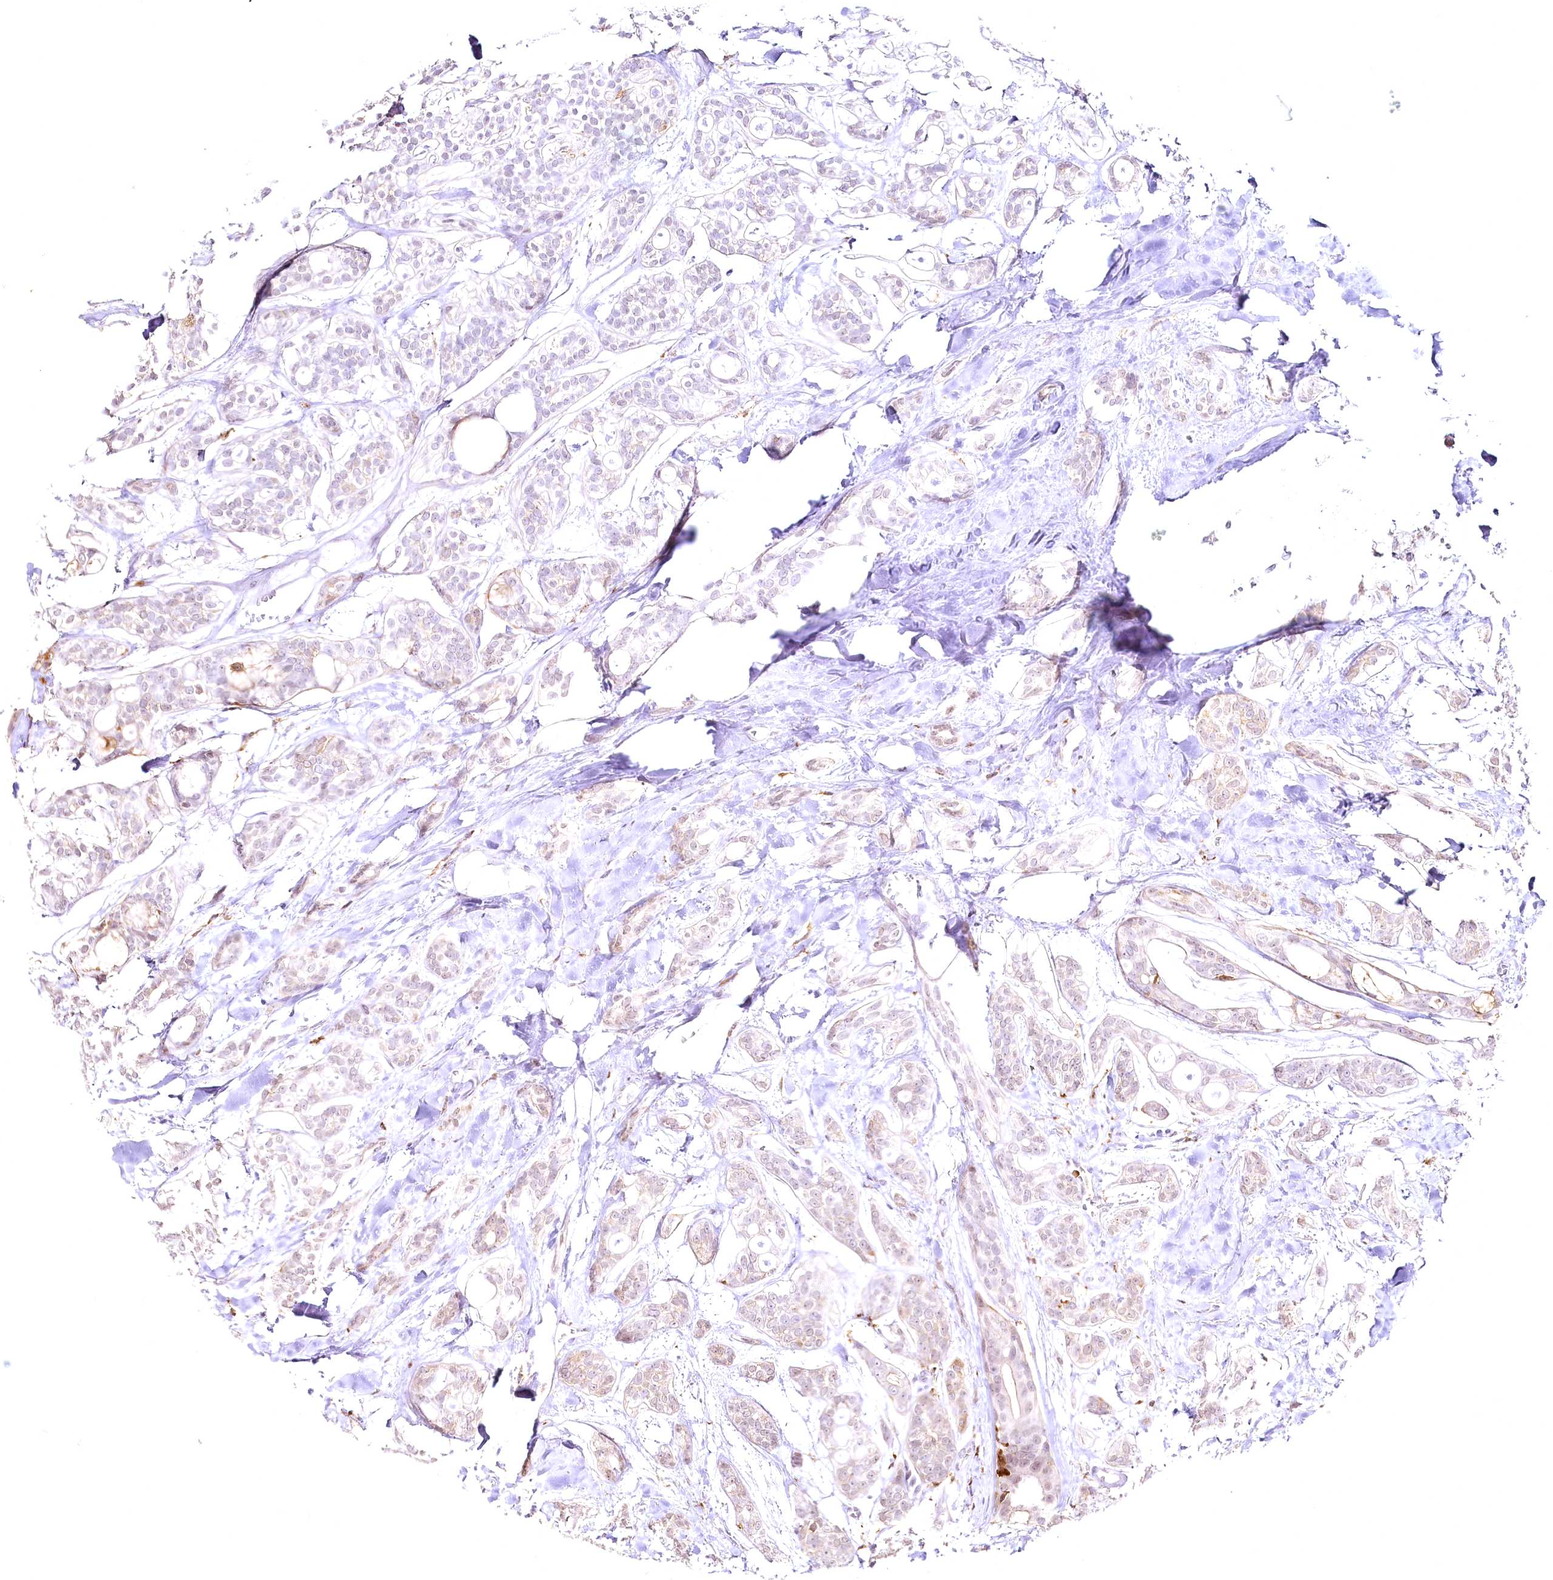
{"staining": {"intensity": "negative", "quantity": "none", "location": "none"}, "tissue": "head and neck cancer", "cell_type": "Tumor cells", "image_type": "cancer", "snomed": [{"axis": "morphology", "description": "Adenocarcinoma, NOS"}, {"axis": "topography", "description": "Head-Neck"}], "caption": "Adenocarcinoma (head and neck) stained for a protein using IHC displays no expression tumor cells.", "gene": "DOCK2", "patient": {"sex": "male", "age": 66}}